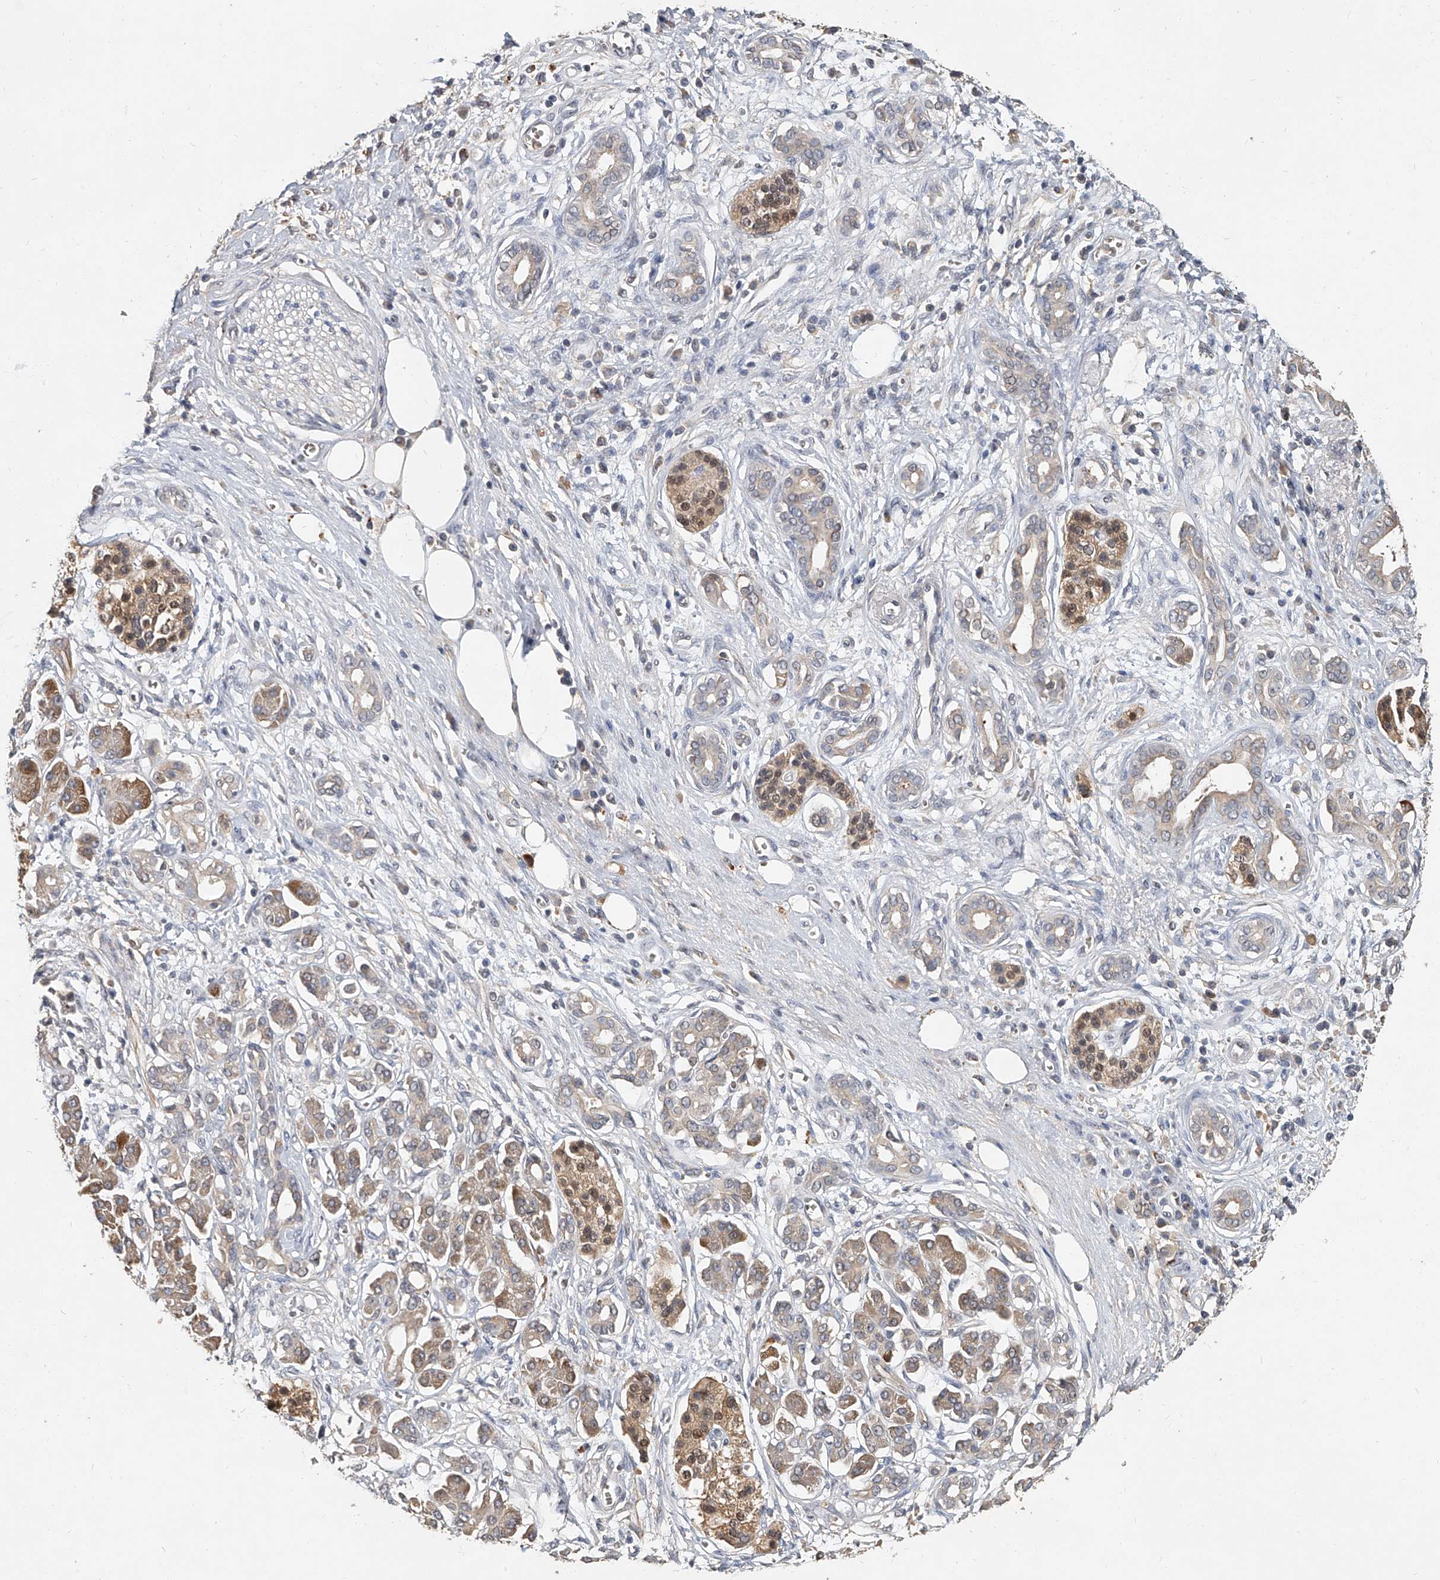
{"staining": {"intensity": "negative", "quantity": "none", "location": "none"}, "tissue": "pancreatic cancer", "cell_type": "Tumor cells", "image_type": "cancer", "snomed": [{"axis": "morphology", "description": "Adenocarcinoma, NOS"}, {"axis": "topography", "description": "Pancreas"}], "caption": "An immunohistochemistry (IHC) micrograph of pancreatic cancer (adenocarcinoma) is shown. There is no staining in tumor cells of pancreatic cancer (adenocarcinoma).", "gene": "JAG2", "patient": {"sex": "male", "age": 78}}